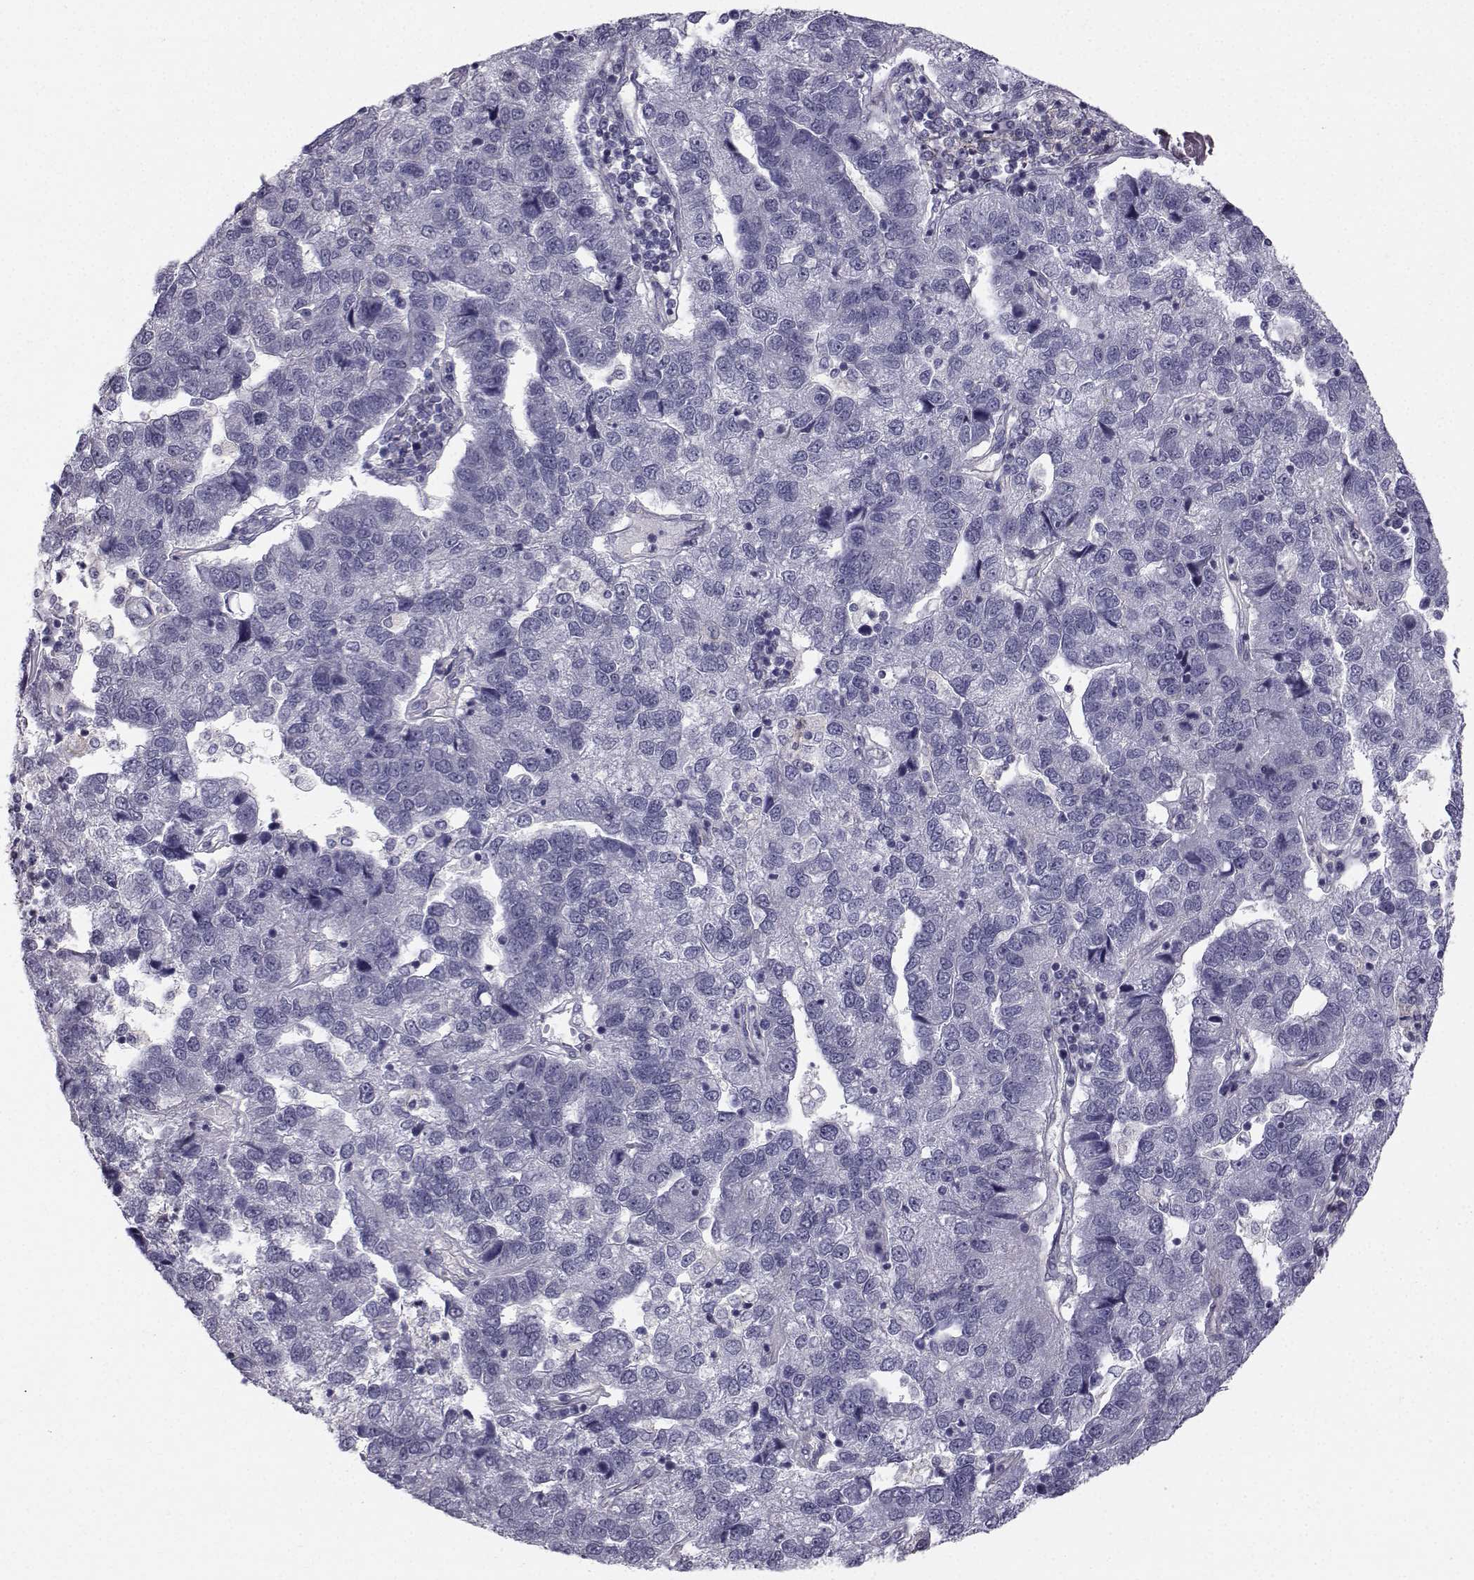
{"staining": {"intensity": "negative", "quantity": "none", "location": "none"}, "tissue": "pancreatic cancer", "cell_type": "Tumor cells", "image_type": "cancer", "snomed": [{"axis": "morphology", "description": "Adenocarcinoma, NOS"}, {"axis": "topography", "description": "Pancreas"}], "caption": "Immunohistochemistry (IHC) image of neoplastic tissue: human pancreatic adenocarcinoma stained with DAB shows no significant protein staining in tumor cells. (Stains: DAB (3,3'-diaminobenzidine) immunohistochemistry (IHC) with hematoxylin counter stain, Microscopy: brightfield microscopy at high magnification).", "gene": "SPDYE4", "patient": {"sex": "female", "age": 61}}